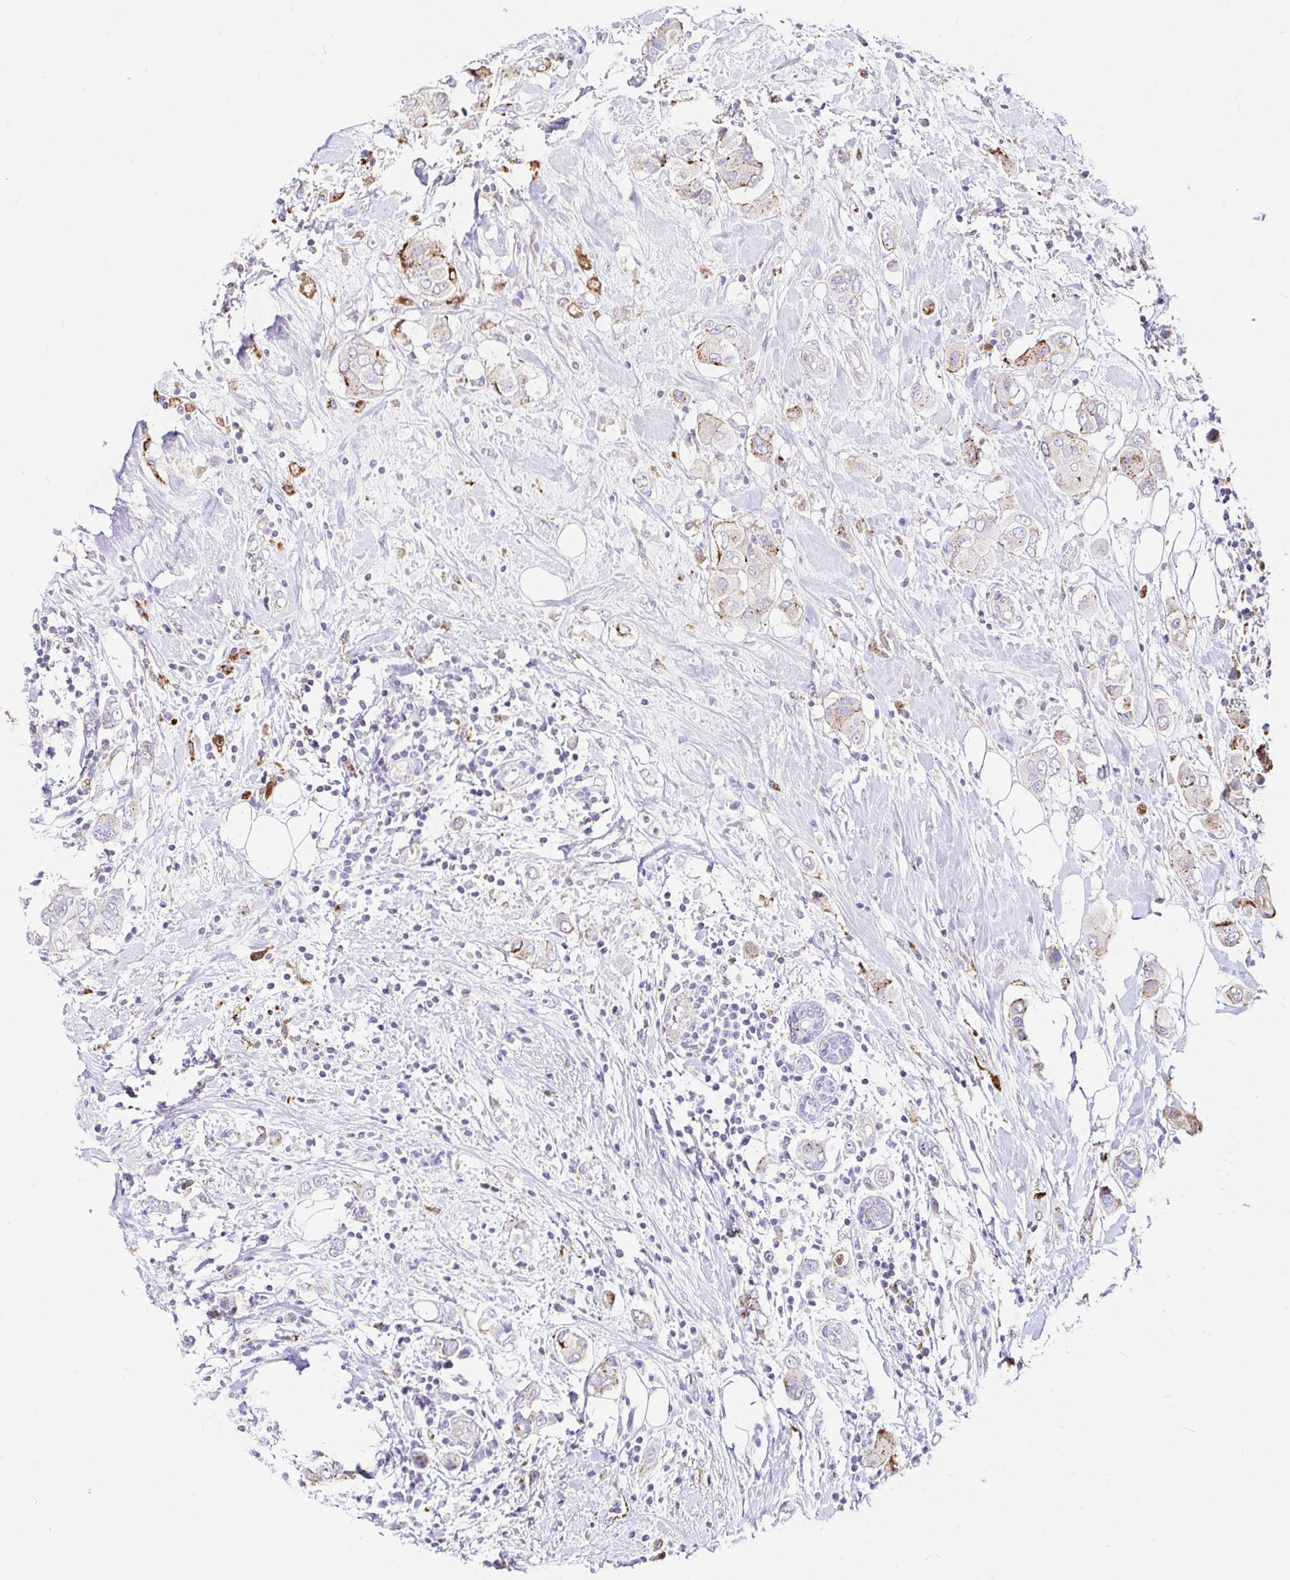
{"staining": {"intensity": "moderate", "quantity": "<25%", "location": "cytoplasmic/membranous"}, "tissue": "breast cancer", "cell_type": "Tumor cells", "image_type": "cancer", "snomed": [{"axis": "morphology", "description": "Lobular carcinoma"}, {"axis": "topography", "description": "Breast"}], "caption": "Immunohistochemistry micrograph of neoplastic tissue: human lobular carcinoma (breast) stained using immunohistochemistry (IHC) exhibits low levels of moderate protein expression localized specifically in the cytoplasmic/membranous of tumor cells, appearing as a cytoplasmic/membranous brown color.", "gene": "FUCA1", "patient": {"sex": "female", "age": 51}}